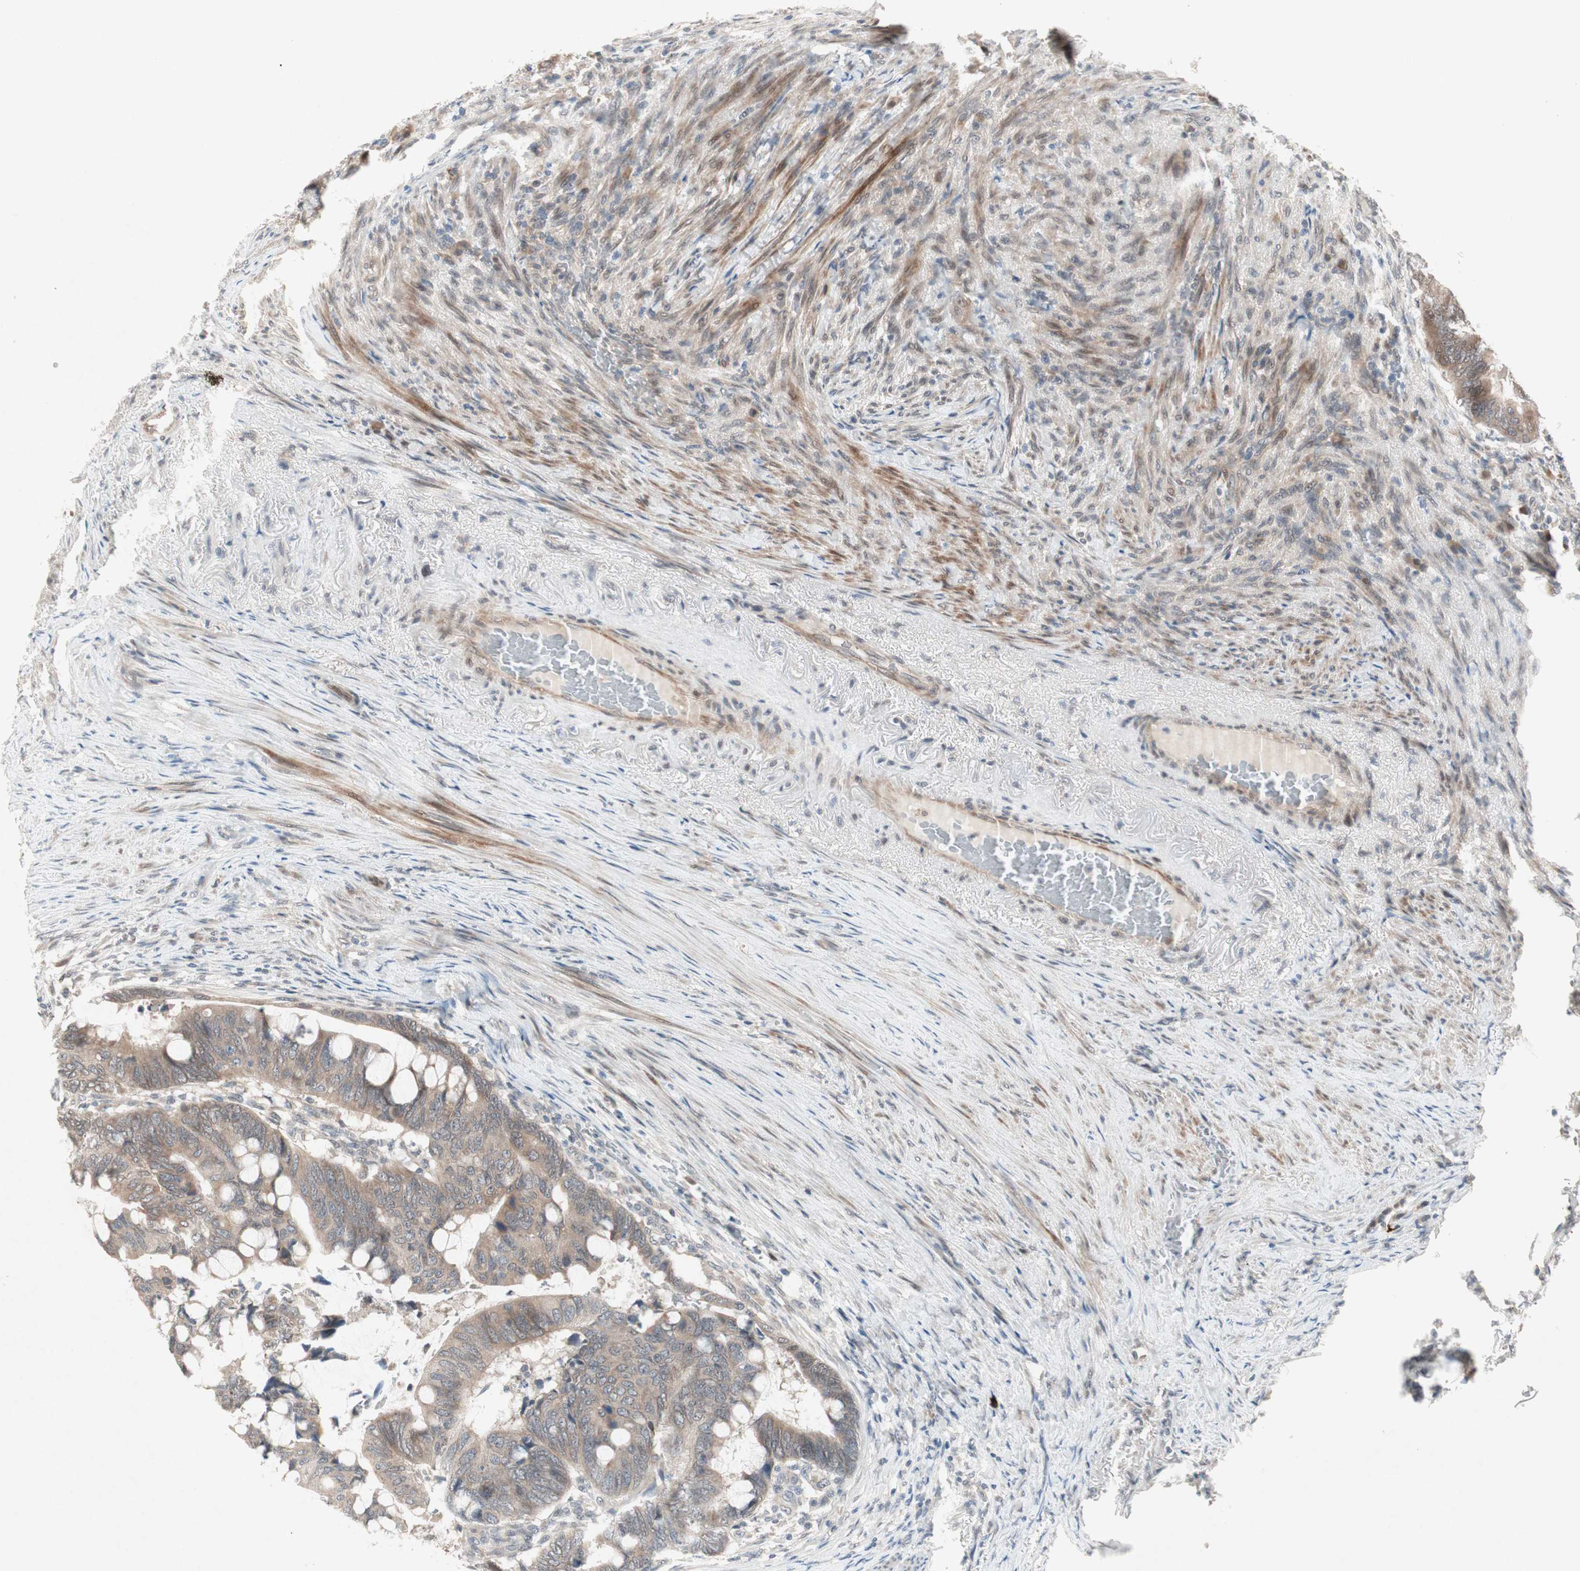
{"staining": {"intensity": "weak", "quantity": ">75%", "location": "cytoplasmic/membranous"}, "tissue": "colorectal cancer", "cell_type": "Tumor cells", "image_type": "cancer", "snomed": [{"axis": "morphology", "description": "Normal tissue, NOS"}, {"axis": "morphology", "description": "Adenocarcinoma, NOS"}, {"axis": "topography", "description": "Rectum"}, {"axis": "topography", "description": "Peripheral nerve tissue"}], "caption": "An image of human colorectal adenocarcinoma stained for a protein reveals weak cytoplasmic/membranous brown staining in tumor cells.", "gene": "PGBD1", "patient": {"sex": "male", "age": 92}}